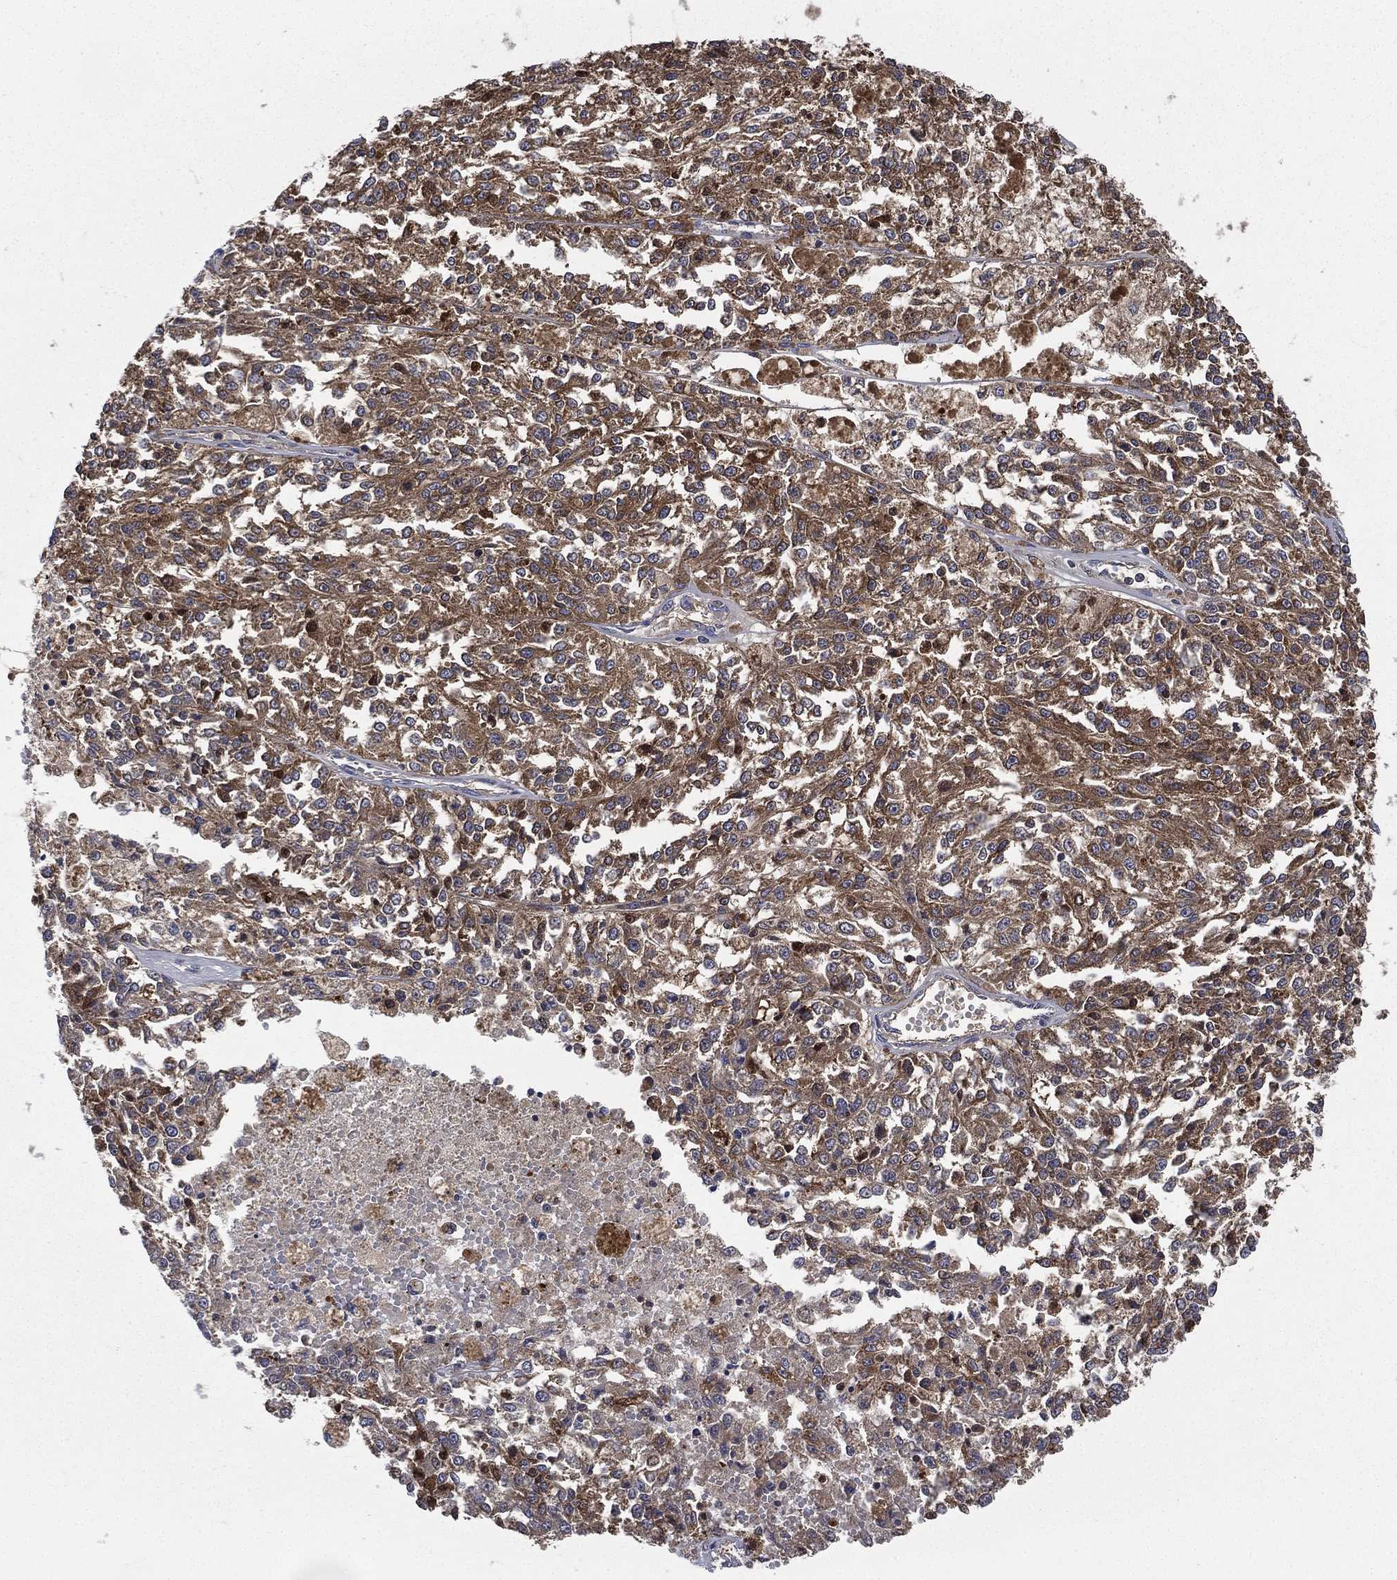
{"staining": {"intensity": "moderate", "quantity": "25%-75%", "location": "cytoplasmic/membranous"}, "tissue": "melanoma", "cell_type": "Tumor cells", "image_type": "cancer", "snomed": [{"axis": "morphology", "description": "Malignant melanoma, Metastatic site"}, {"axis": "topography", "description": "Lymph node"}], "caption": "A brown stain highlights moderate cytoplasmic/membranous staining of a protein in human malignant melanoma (metastatic site) tumor cells.", "gene": "SMPD3", "patient": {"sex": "female", "age": 64}}